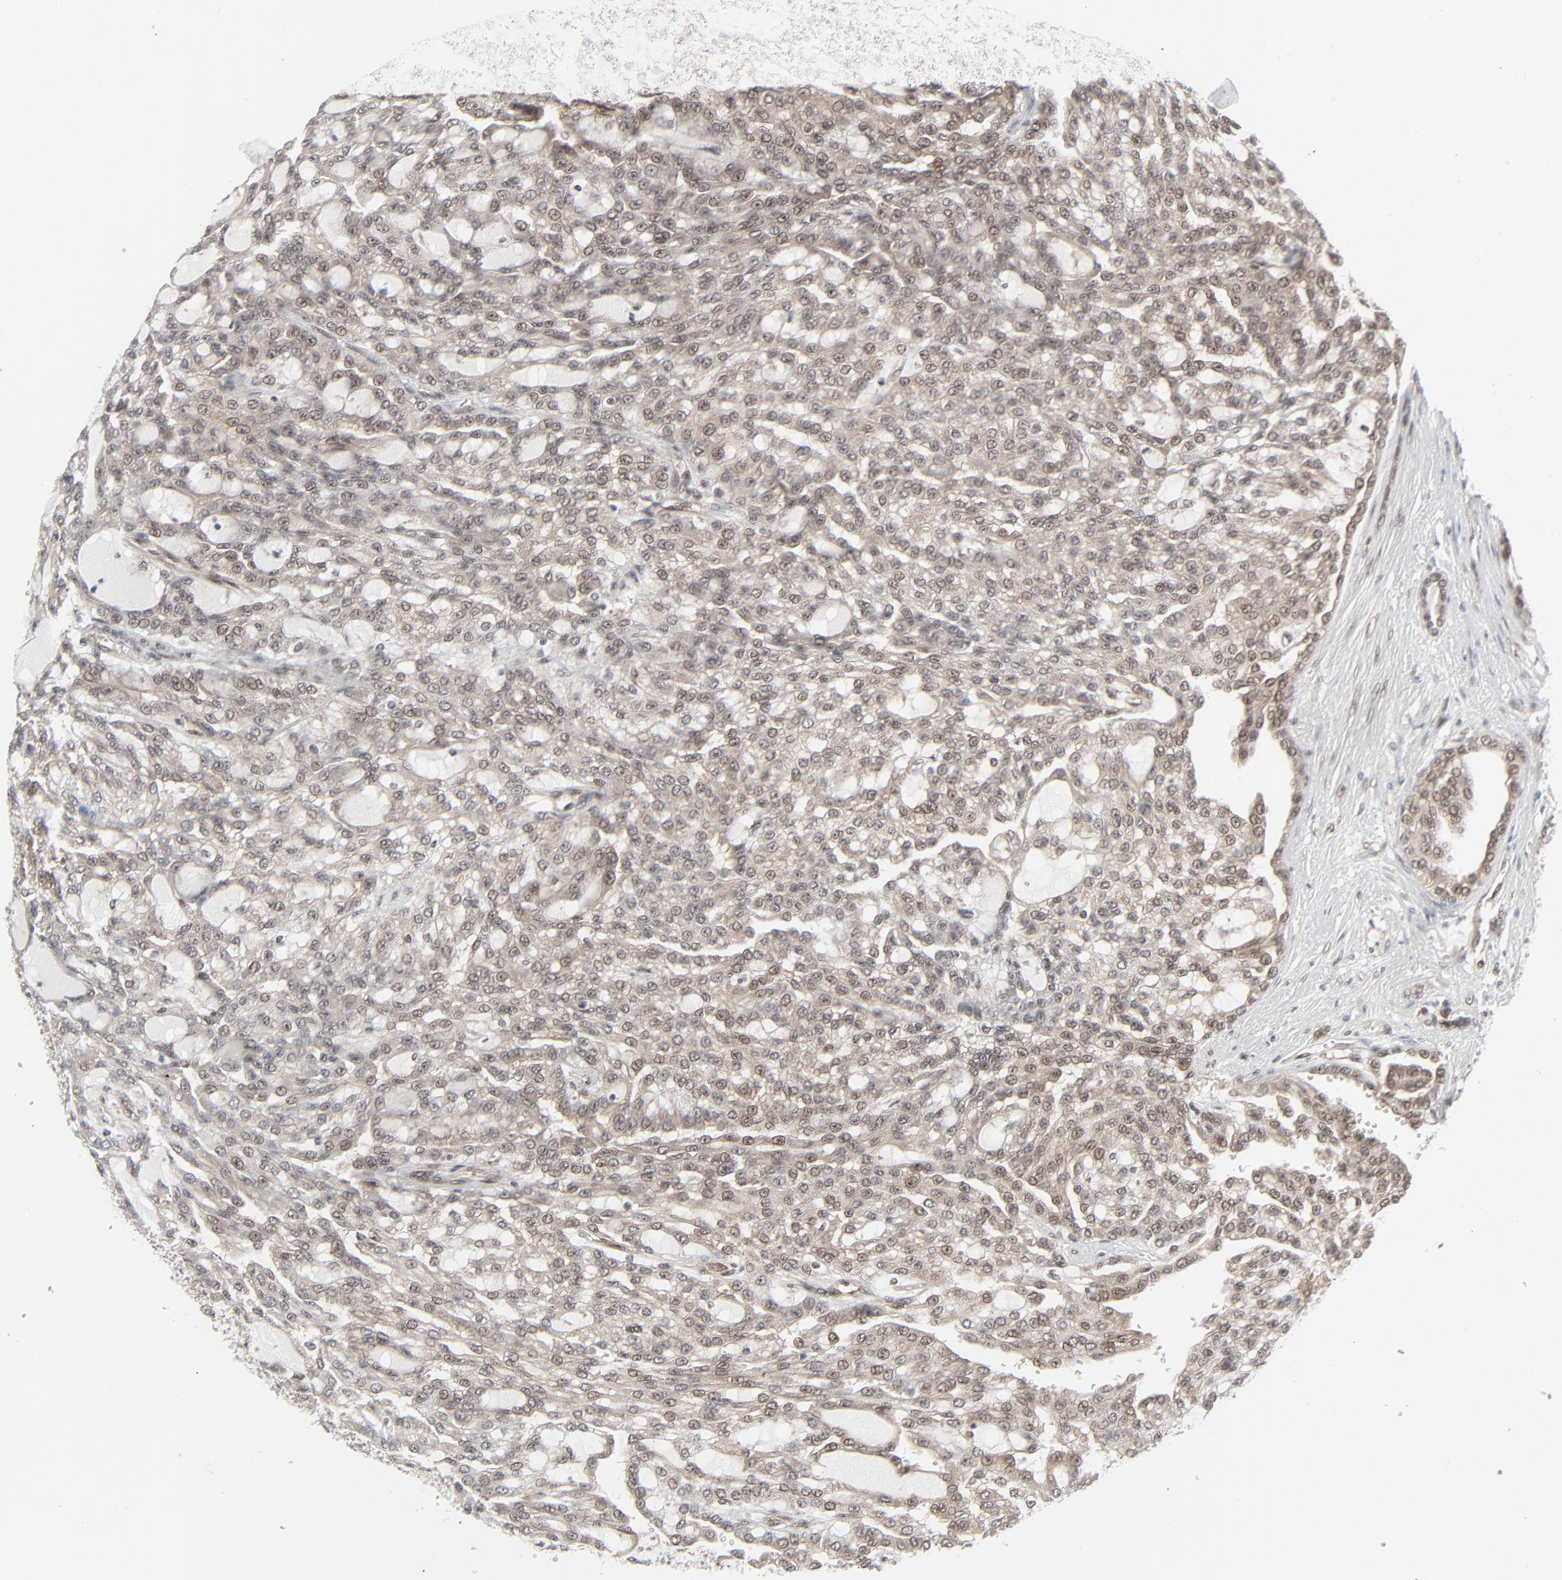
{"staining": {"intensity": "weak", "quantity": "25%-75%", "location": "cytoplasmic/membranous,nuclear"}, "tissue": "renal cancer", "cell_type": "Tumor cells", "image_type": "cancer", "snomed": [{"axis": "morphology", "description": "Adenocarcinoma, NOS"}, {"axis": "topography", "description": "Kidney"}], "caption": "DAB (3,3'-diaminobenzidine) immunohistochemical staining of renal cancer (adenocarcinoma) reveals weak cytoplasmic/membranous and nuclear protein staining in approximately 25%-75% of tumor cells.", "gene": "AKT1", "patient": {"sex": "male", "age": 63}}